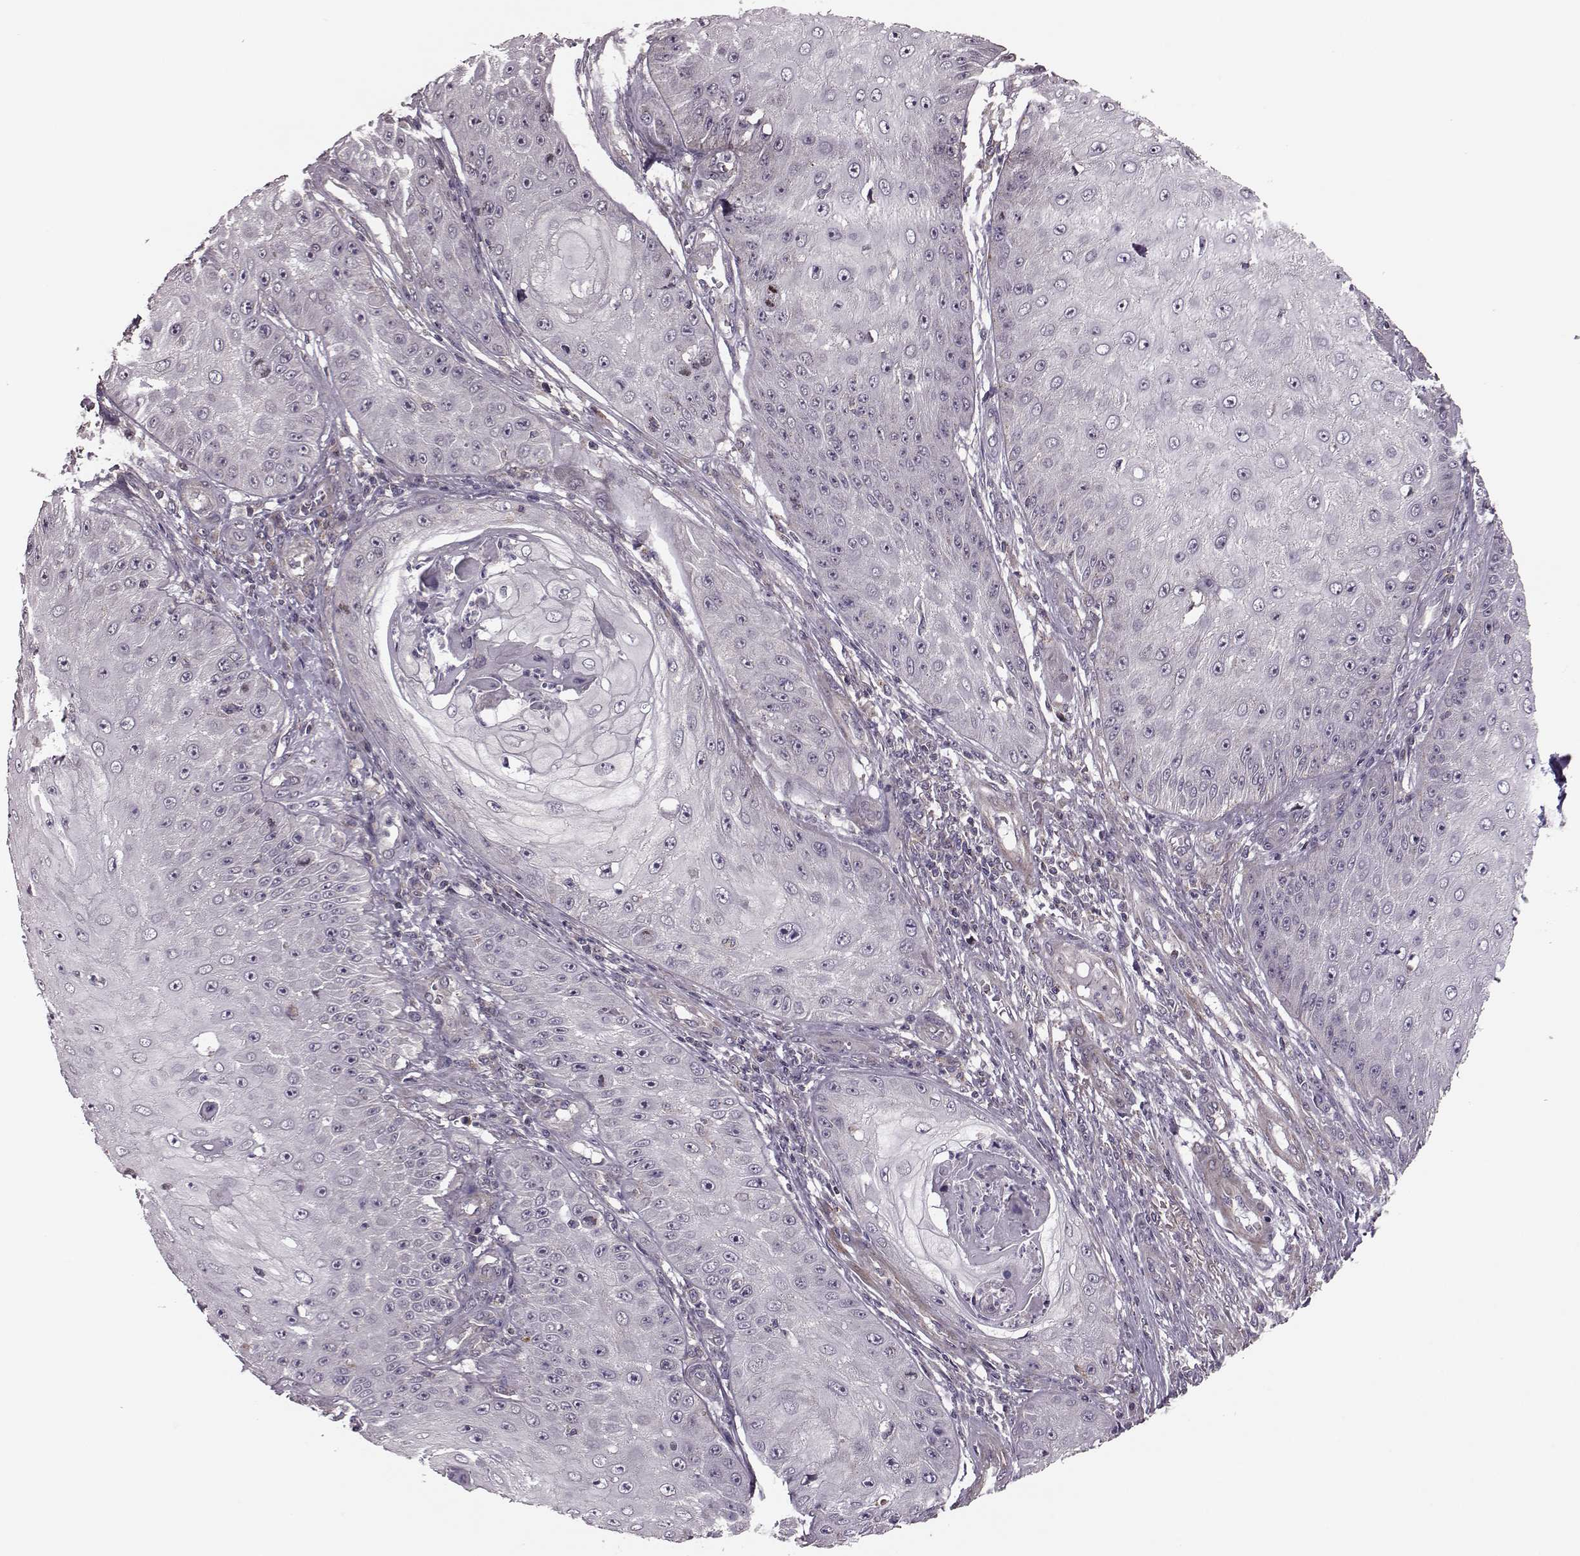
{"staining": {"intensity": "negative", "quantity": "none", "location": "none"}, "tissue": "skin cancer", "cell_type": "Tumor cells", "image_type": "cancer", "snomed": [{"axis": "morphology", "description": "Squamous cell carcinoma, NOS"}, {"axis": "topography", "description": "Skin"}], "caption": "Tumor cells show no significant expression in skin cancer (squamous cell carcinoma).", "gene": "FNIP2", "patient": {"sex": "male", "age": 70}}